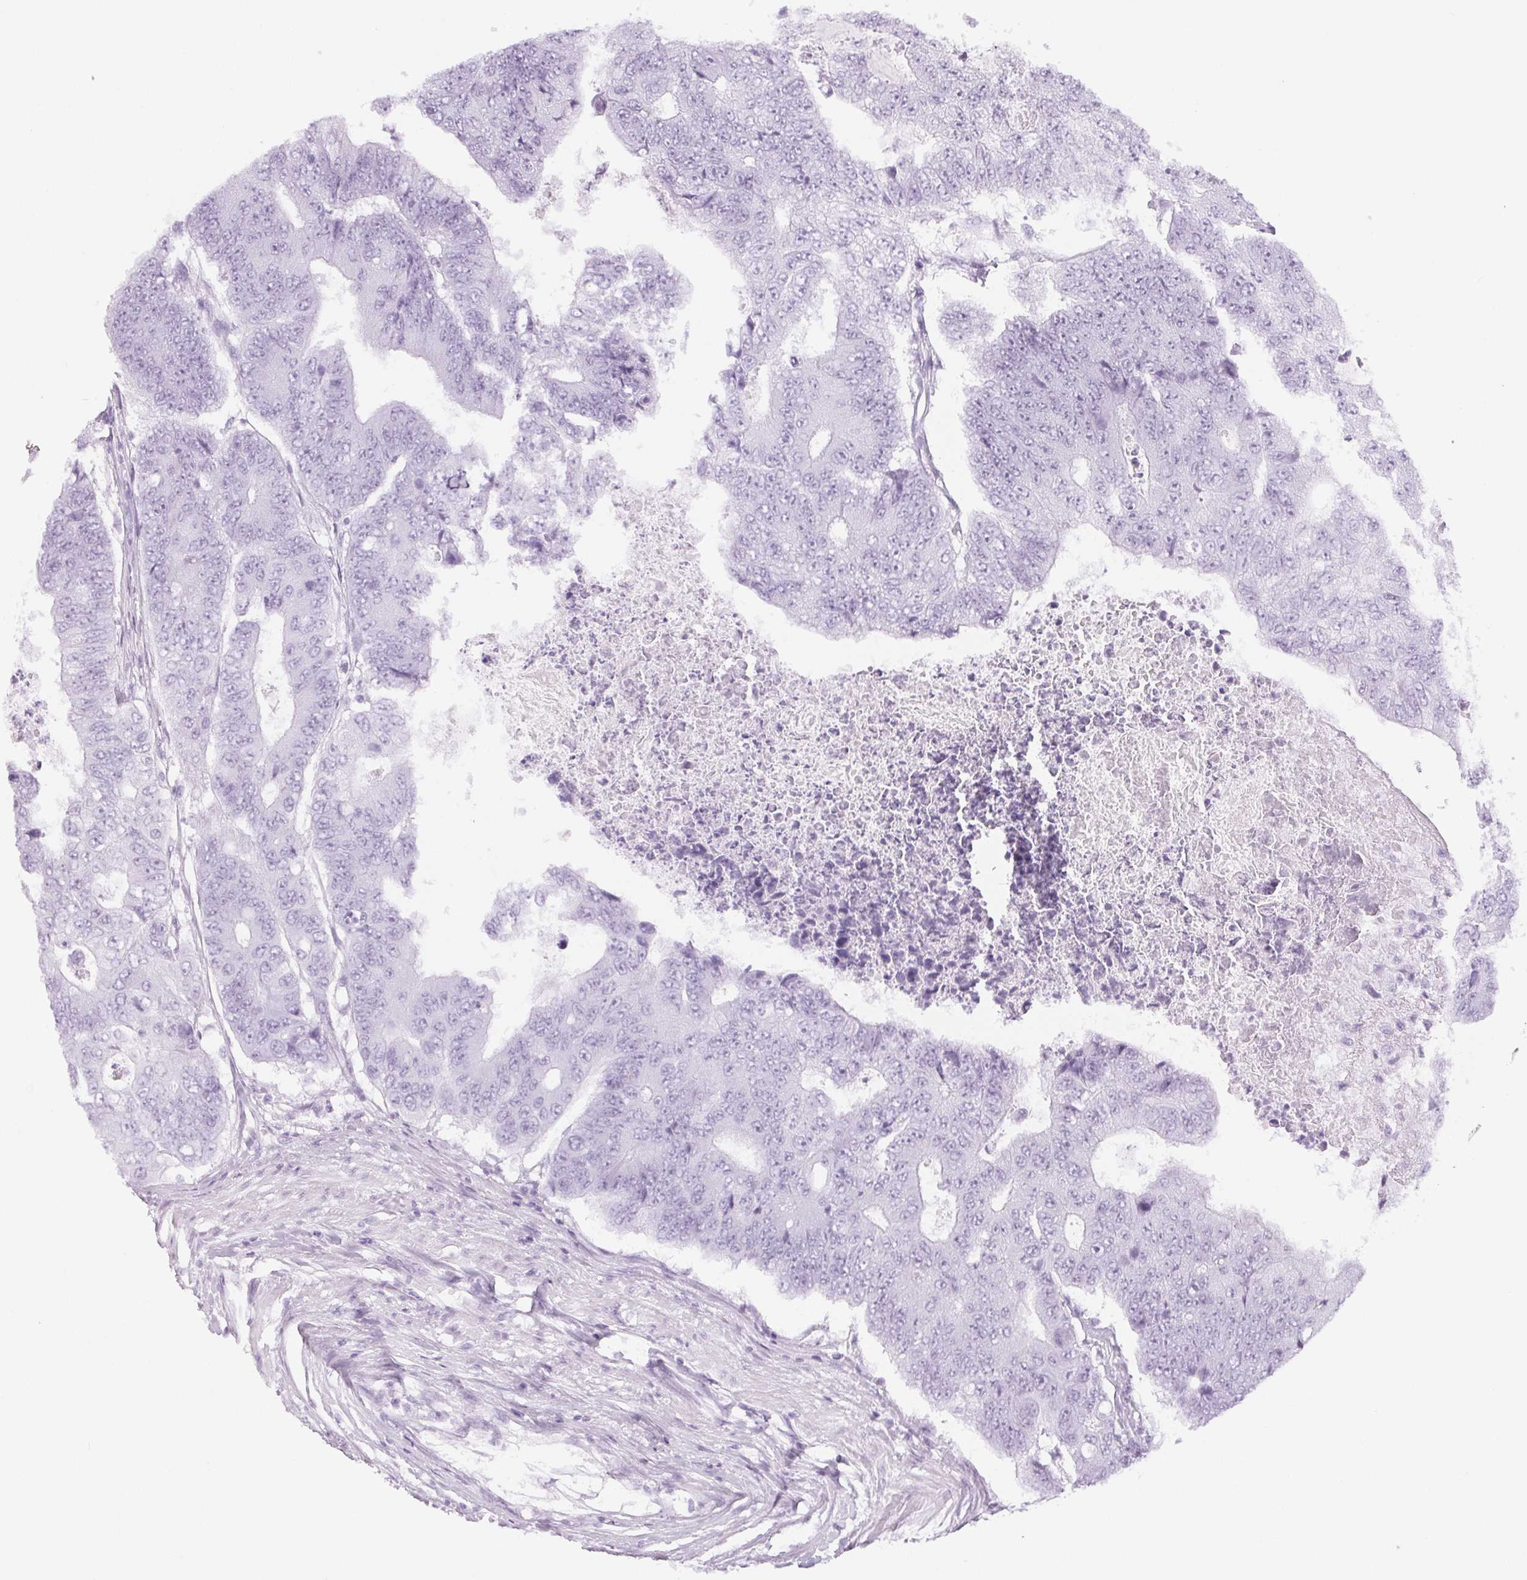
{"staining": {"intensity": "negative", "quantity": "none", "location": "none"}, "tissue": "colorectal cancer", "cell_type": "Tumor cells", "image_type": "cancer", "snomed": [{"axis": "morphology", "description": "Adenocarcinoma, NOS"}, {"axis": "topography", "description": "Colon"}], "caption": "Colorectal cancer (adenocarcinoma) was stained to show a protein in brown. There is no significant staining in tumor cells.", "gene": "LTF", "patient": {"sex": "female", "age": 48}}